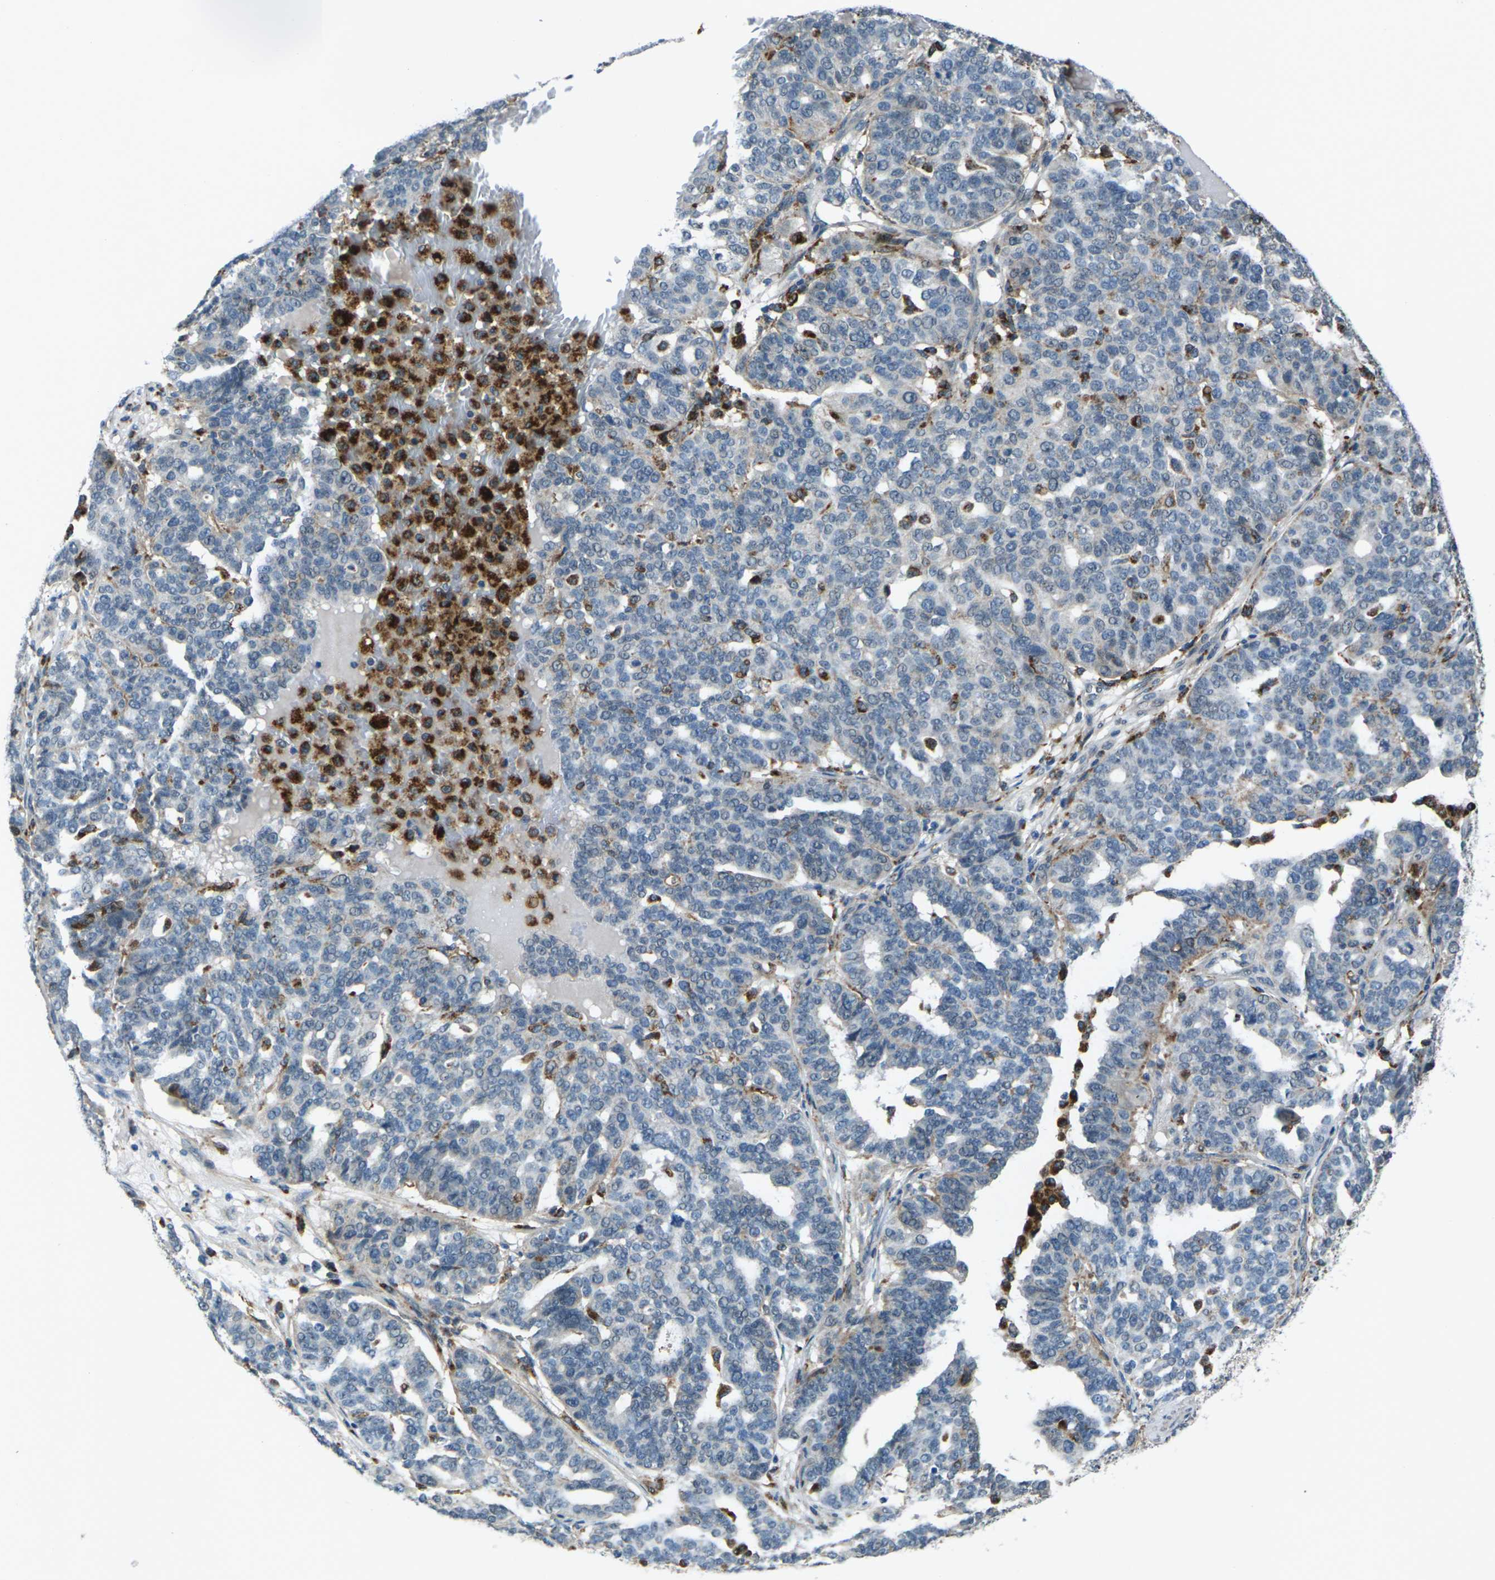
{"staining": {"intensity": "negative", "quantity": "none", "location": "none"}, "tissue": "ovarian cancer", "cell_type": "Tumor cells", "image_type": "cancer", "snomed": [{"axis": "morphology", "description": "Cystadenocarcinoma, serous, NOS"}, {"axis": "topography", "description": "Ovary"}], "caption": "Immunohistochemistry micrograph of serous cystadenocarcinoma (ovarian) stained for a protein (brown), which shows no positivity in tumor cells.", "gene": "SLC31A2", "patient": {"sex": "female", "age": 59}}